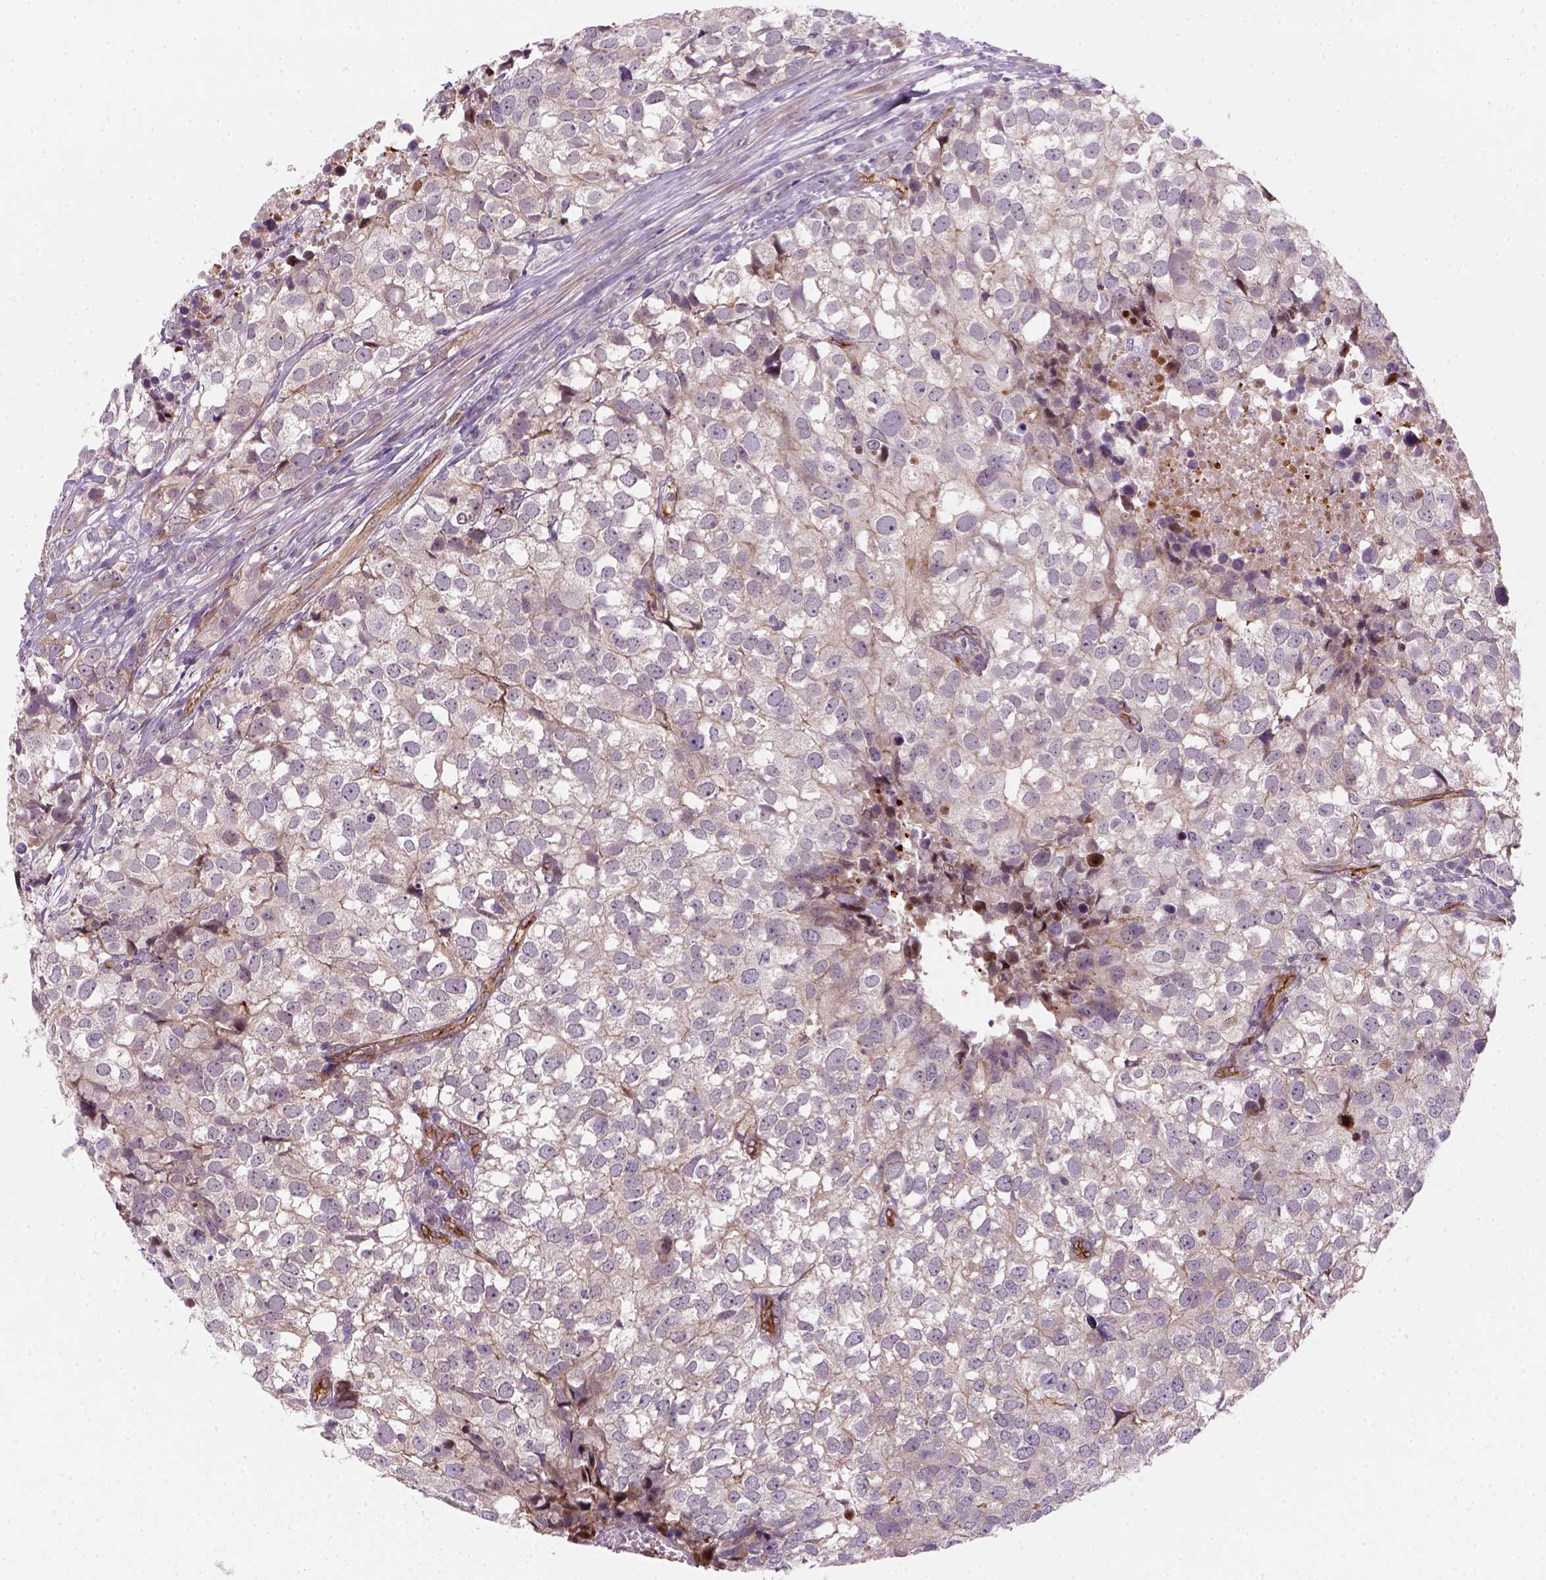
{"staining": {"intensity": "negative", "quantity": "none", "location": "none"}, "tissue": "breast cancer", "cell_type": "Tumor cells", "image_type": "cancer", "snomed": [{"axis": "morphology", "description": "Duct carcinoma"}, {"axis": "topography", "description": "Breast"}], "caption": "IHC micrograph of breast cancer stained for a protein (brown), which demonstrates no positivity in tumor cells. The staining was performed using DAB (3,3'-diaminobenzidine) to visualize the protein expression in brown, while the nuclei were stained in blue with hematoxylin (Magnification: 20x).", "gene": "VSTM5", "patient": {"sex": "female", "age": 30}}